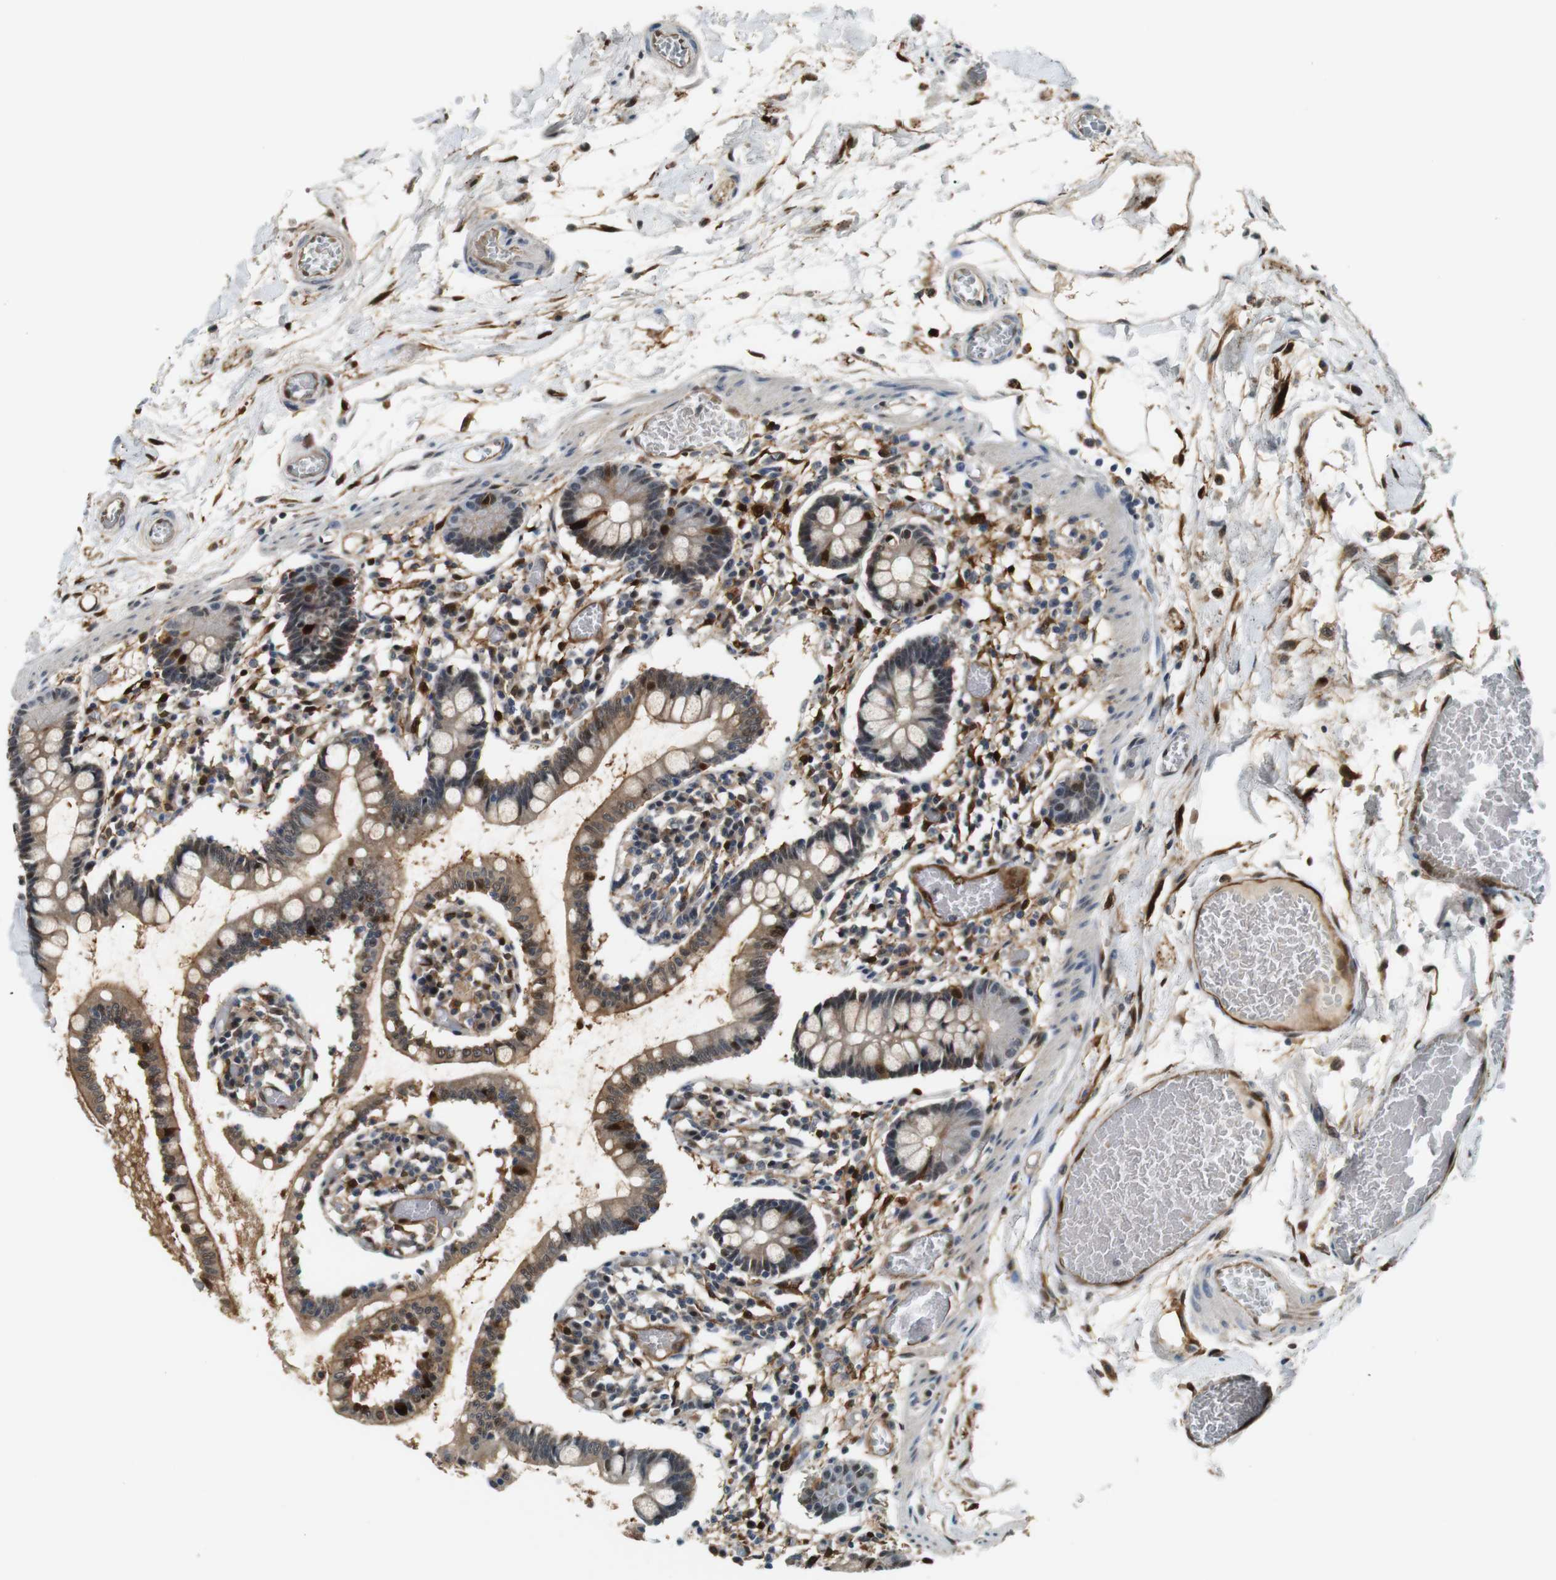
{"staining": {"intensity": "moderate", "quantity": ">75%", "location": "cytoplasmic/membranous,nuclear"}, "tissue": "small intestine", "cell_type": "Glandular cells", "image_type": "normal", "snomed": [{"axis": "morphology", "description": "Normal tissue, NOS"}, {"axis": "topography", "description": "Small intestine"}], "caption": "Brown immunohistochemical staining in benign human small intestine shows moderate cytoplasmic/membranous,nuclear positivity in approximately >75% of glandular cells. The staining was performed using DAB (3,3'-diaminobenzidine) to visualize the protein expression in brown, while the nuclei were stained in blue with hematoxylin (Magnification: 20x).", "gene": "LXN", "patient": {"sex": "female", "age": 61}}